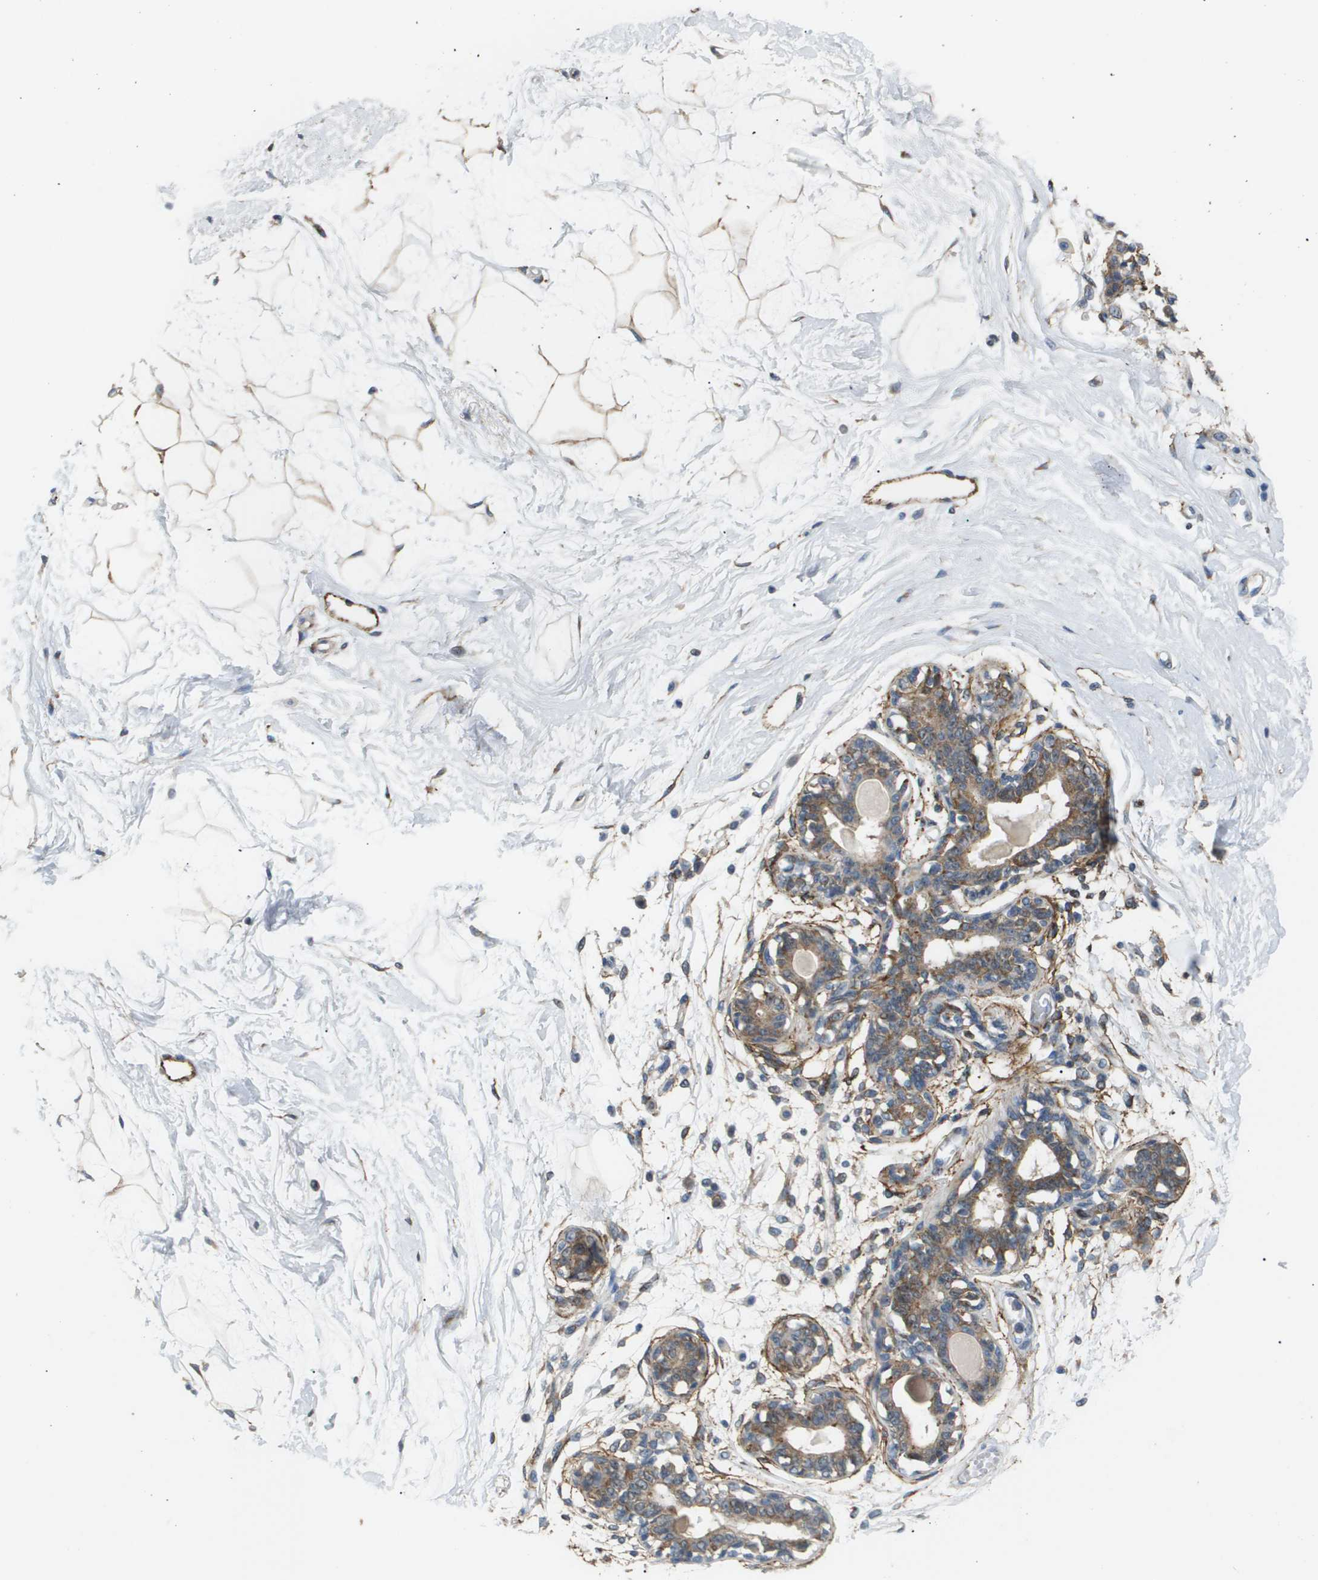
{"staining": {"intensity": "negative", "quantity": "none", "location": "none"}, "tissue": "breast", "cell_type": "Adipocytes", "image_type": "normal", "snomed": [{"axis": "morphology", "description": "Normal tissue, NOS"}, {"axis": "topography", "description": "Breast"}], "caption": "DAB immunohistochemical staining of normal breast displays no significant staining in adipocytes. The staining was performed using DAB to visualize the protein expression in brown, while the nuclei were stained in blue with hematoxylin (Magnification: 20x).", "gene": "OTUD5", "patient": {"sex": "female", "age": 45}}